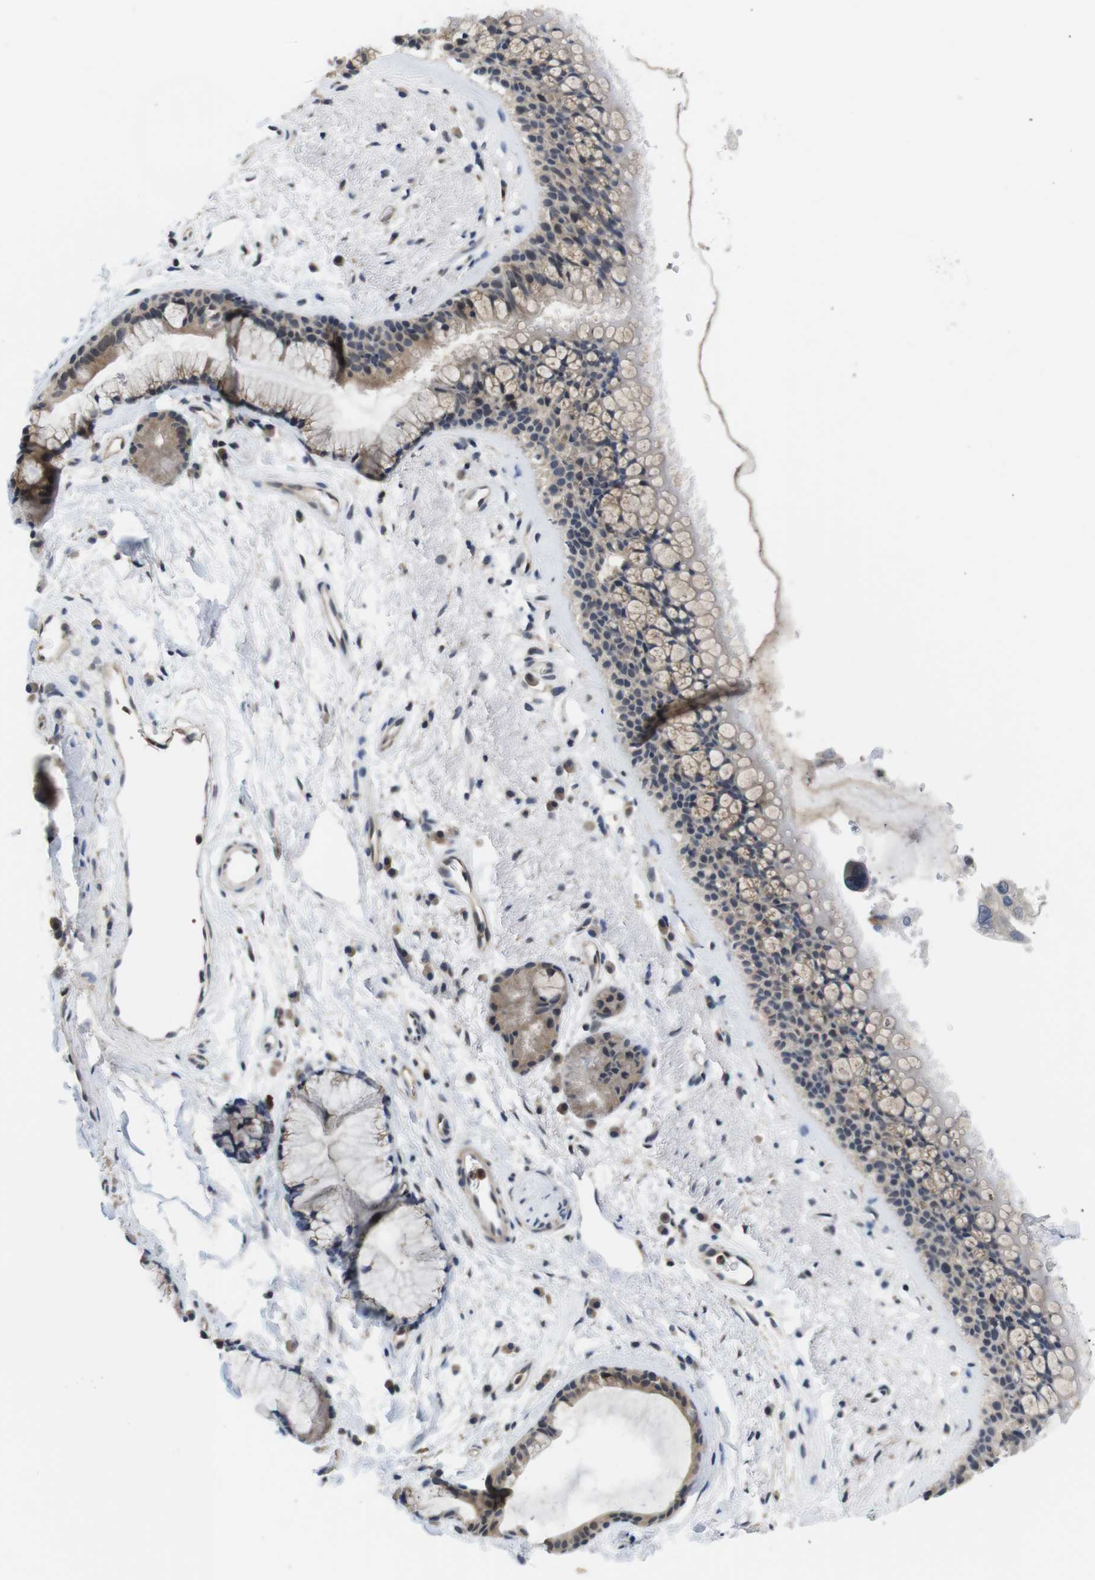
{"staining": {"intensity": "weak", "quantity": ">75%", "location": "cytoplasmic/membranous"}, "tissue": "bronchus", "cell_type": "Respiratory epithelial cells", "image_type": "normal", "snomed": [{"axis": "morphology", "description": "Normal tissue, NOS"}, {"axis": "topography", "description": "Bronchus"}], "caption": "Immunohistochemistry image of benign bronchus: human bronchus stained using immunohistochemistry (IHC) displays low levels of weak protein expression localized specifically in the cytoplasmic/membranous of respiratory epithelial cells, appearing as a cytoplasmic/membranous brown color.", "gene": "FADD", "patient": {"sex": "female", "age": 54}}